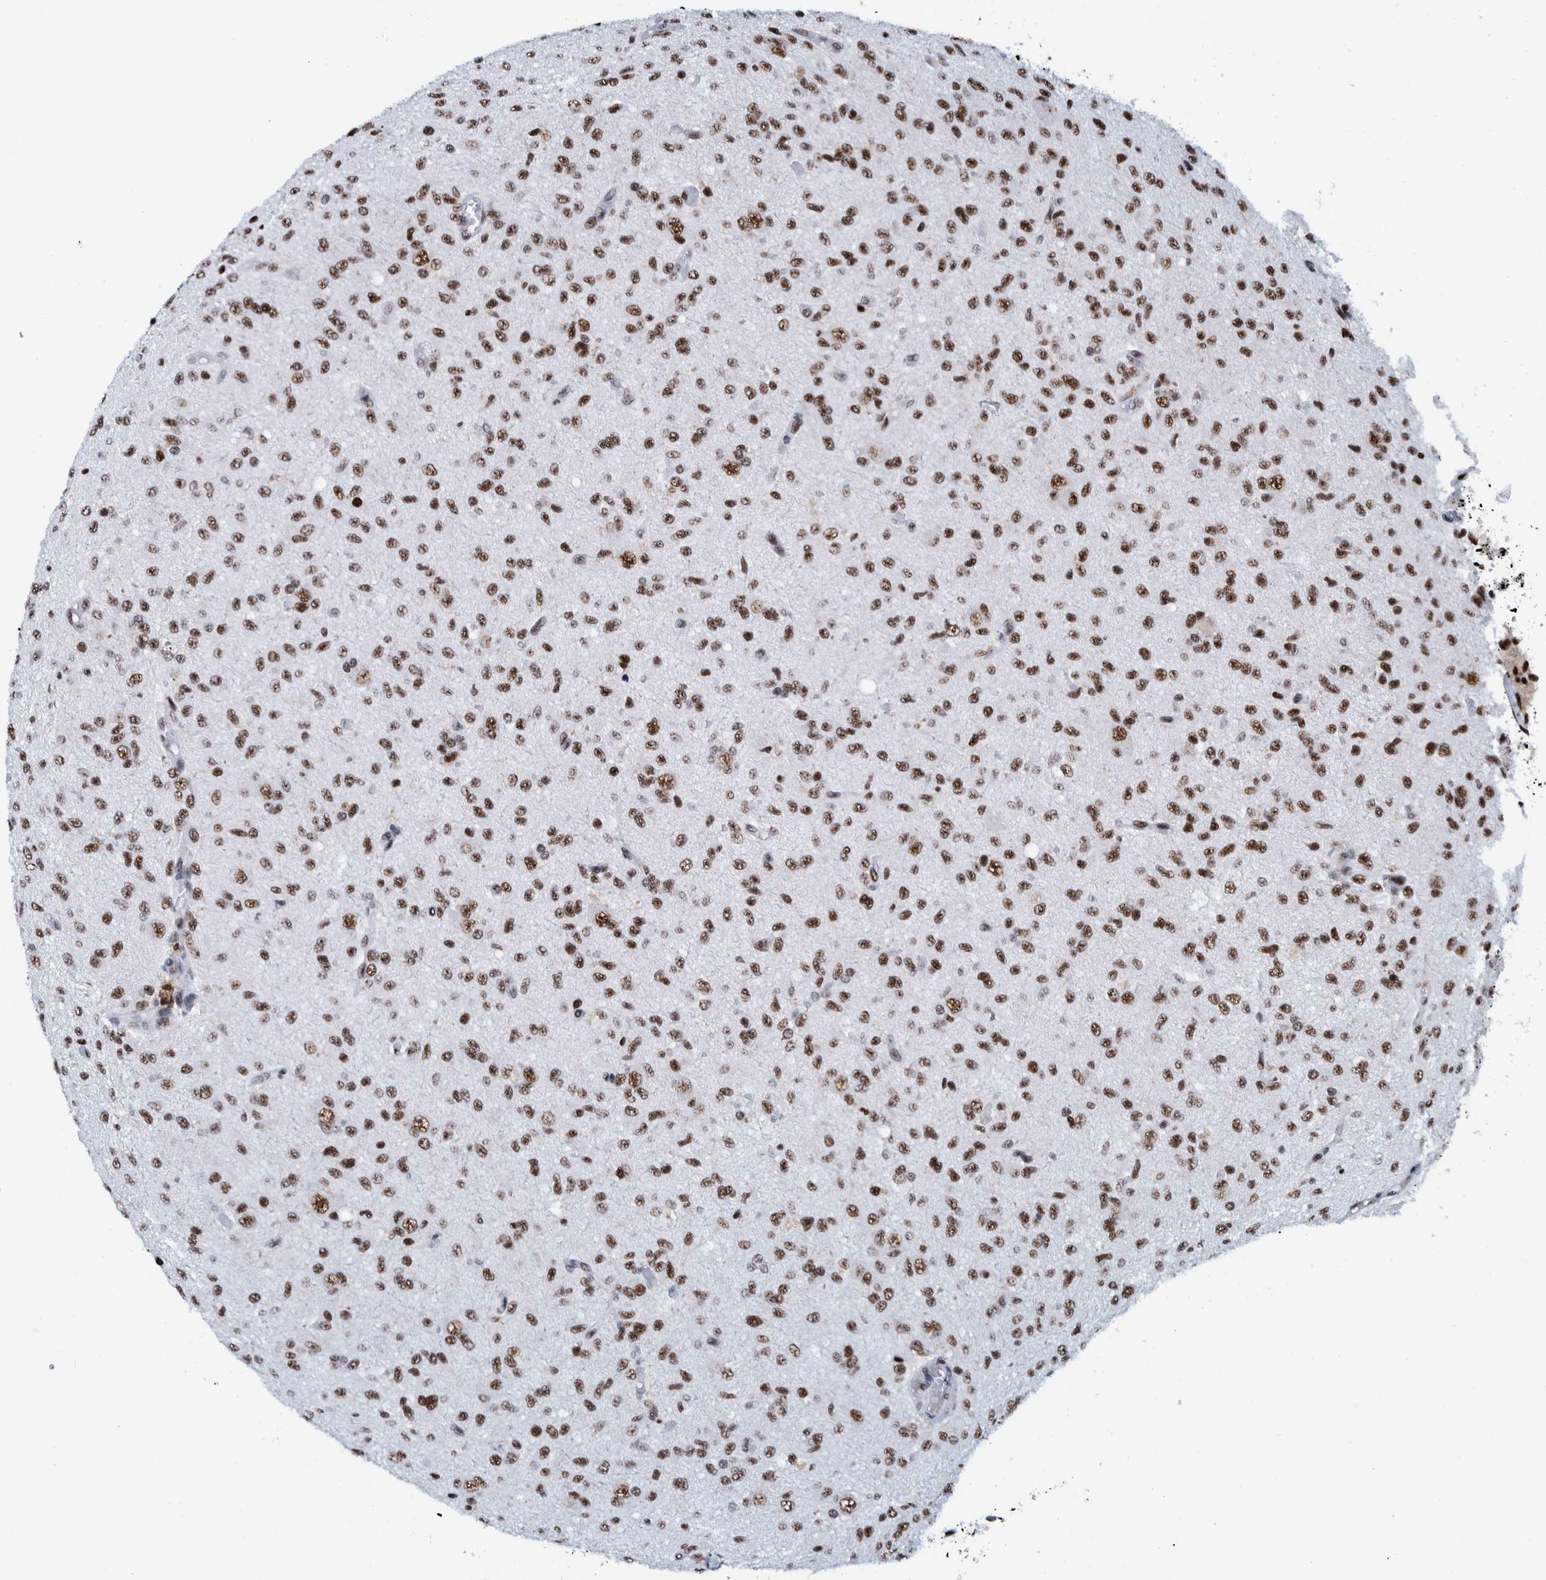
{"staining": {"intensity": "strong", "quantity": ">75%", "location": "nuclear"}, "tissue": "glioma", "cell_type": "Tumor cells", "image_type": "cancer", "snomed": [{"axis": "morphology", "description": "Glioma, malignant, High grade"}, {"axis": "topography", "description": "Brain"}], "caption": "A high amount of strong nuclear positivity is seen in about >75% of tumor cells in high-grade glioma (malignant) tissue.", "gene": "EFTUD2", "patient": {"sex": "female", "age": 59}}